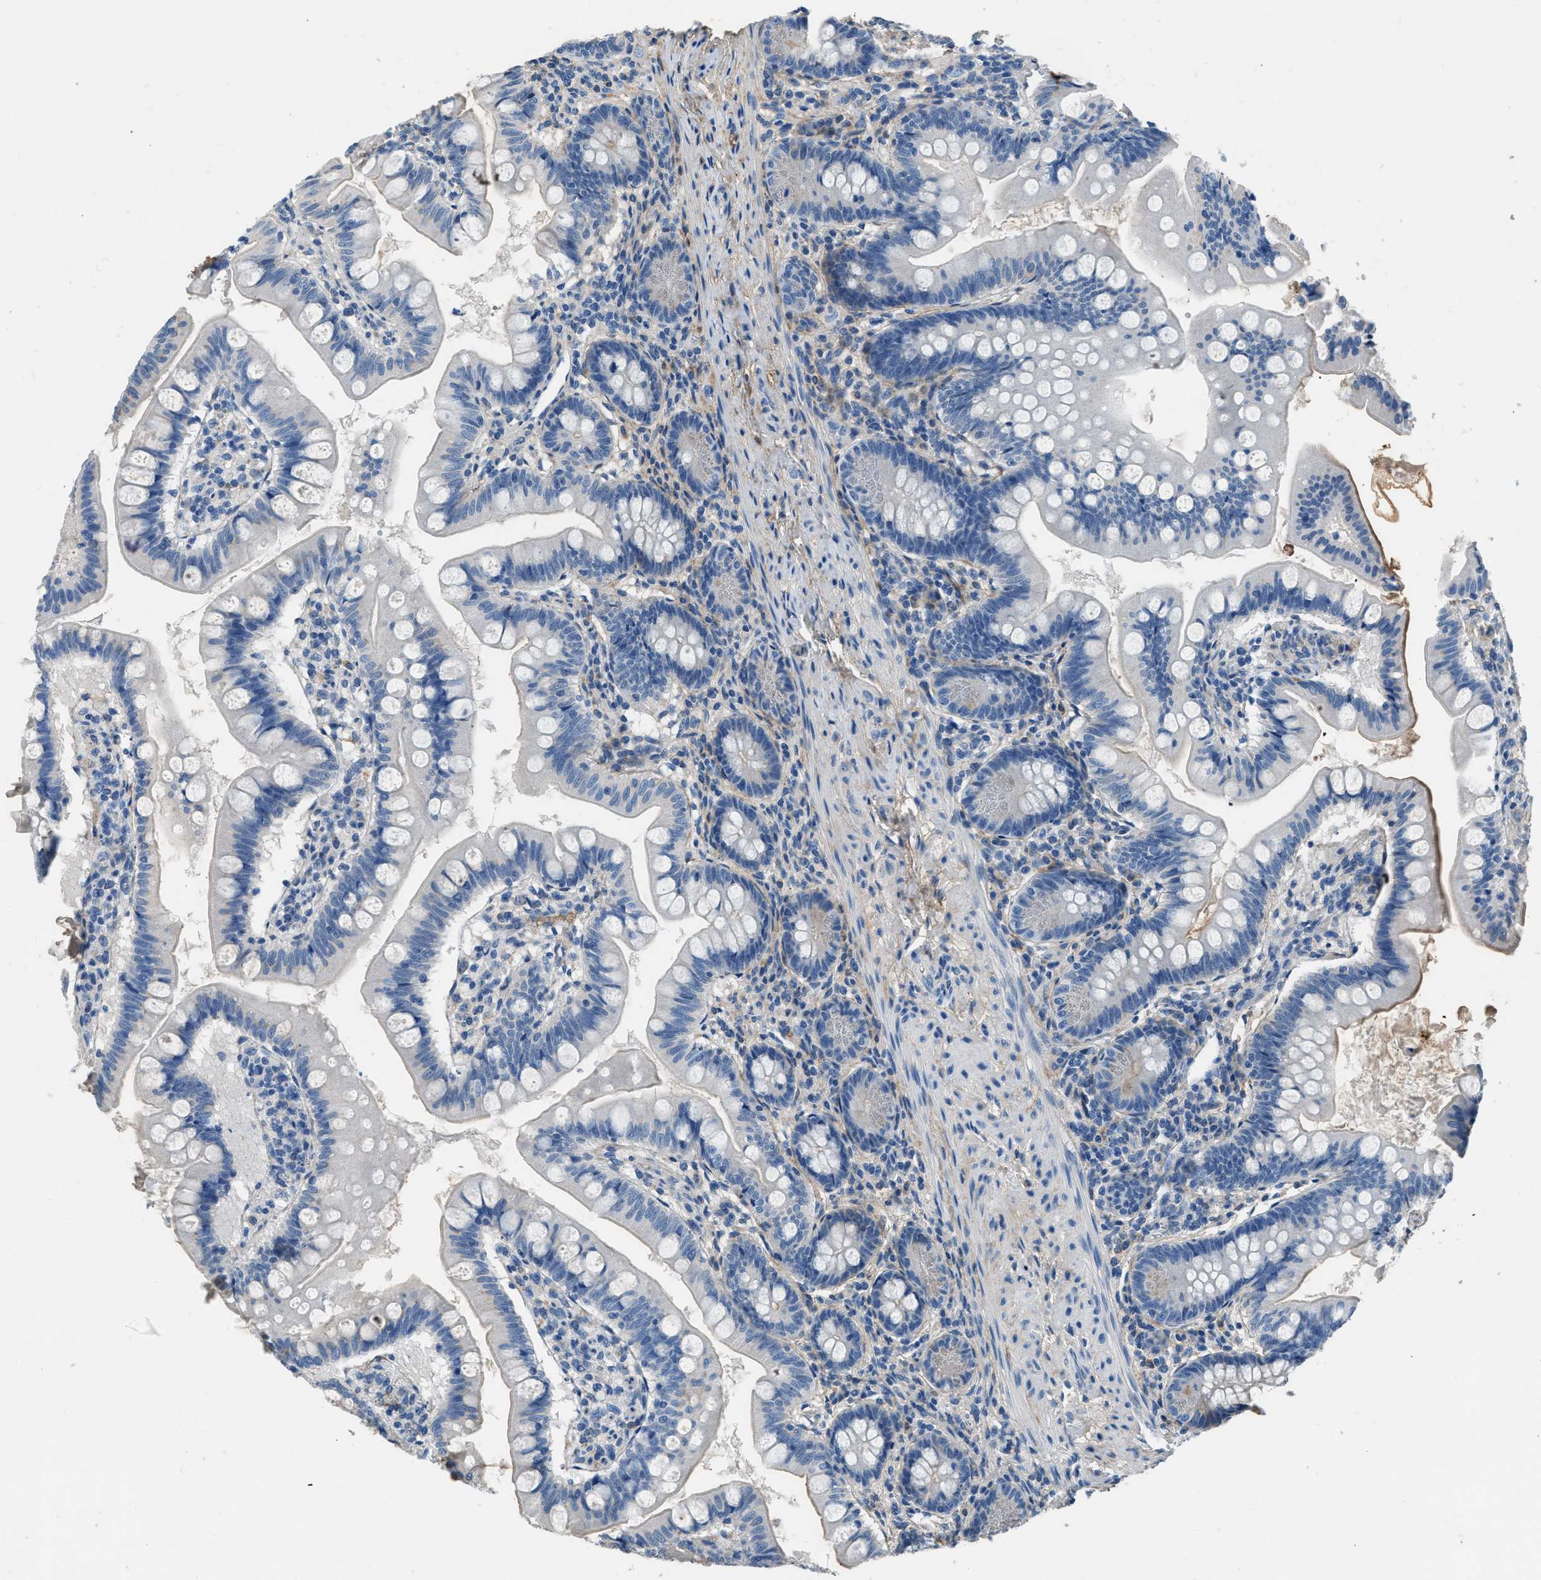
{"staining": {"intensity": "moderate", "quantity": "<25%", "location": "cytoplasmic/membranous"}, "tissue": "small intestine", "cell_type": "Glandular cells", "image_type": "normal", "snomed": [{"axis": "morphology", "description": "Normal tissue, NOS"}, {"axis": "topography", "description": "Small intestine"}], "caption": "Normal small intestine exhibits moderate cytoplasmic/membranous expression in approximately <25% of glandular cells.", "gene": "STC1", "patient": {"sex": "male", "age": 7}}